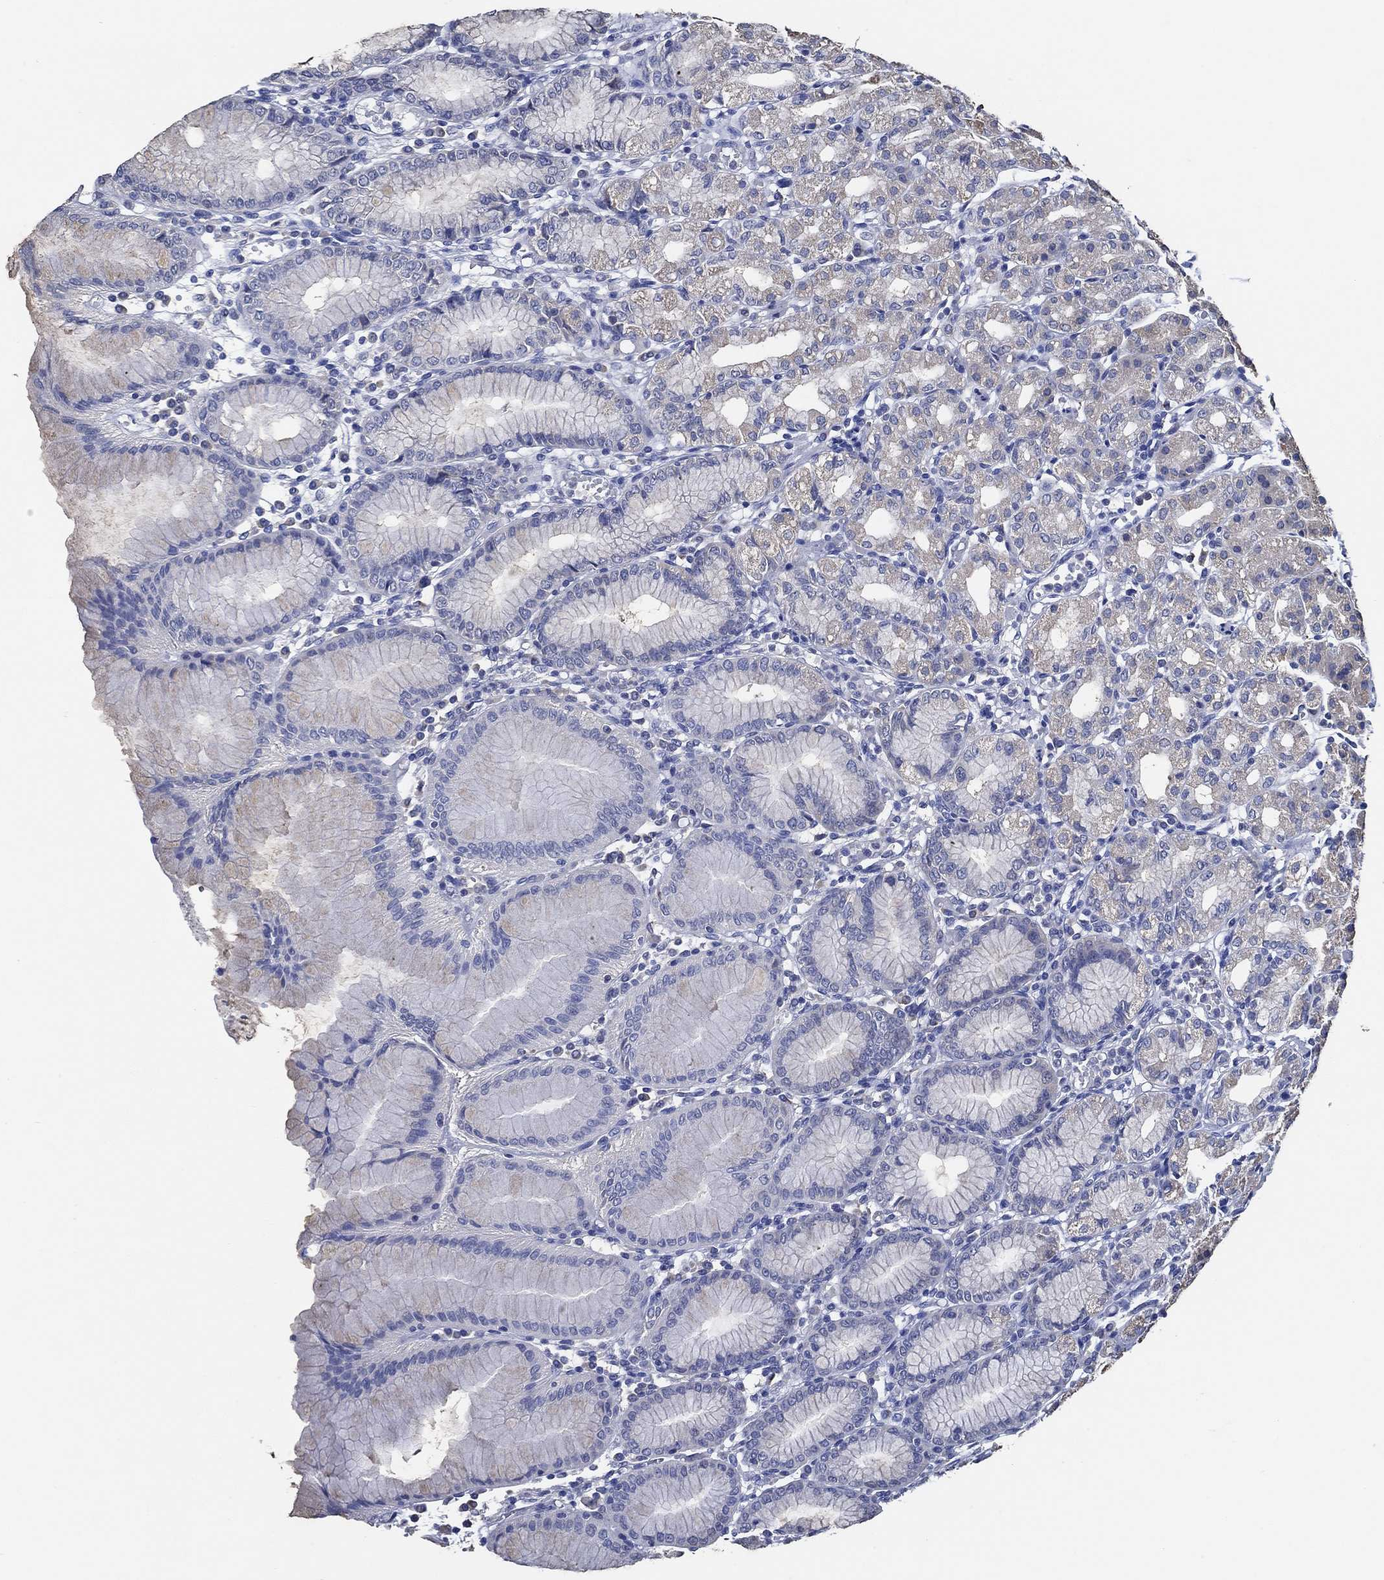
{"staining": {"intensity": "strong", "quantity": "<25%", "location": "cytoplasmic/membranous"}, "tissue": "stomach", "cell_type": "Glandular cells", "image_type": "normal", "snomed": [{"axis": "morphology", "description": "Normal tissue, NOS"}, {"axis": "topography", "description": "Skeletal muscle"}, {"axis": "topography", "description": "Stomach"}], "caption": "Immunohistochemistry micrograph of normal stomach: stomach stained using immunohistochemistry demonstrates medium levels of strong protein expression localized specifically in the cytoplasmic/membranous of glandular cells, appearing as a cytoplasmic/membranous brown color.", "gene": "DOCK3", "patient": {"sex": "female", "age": 57}}